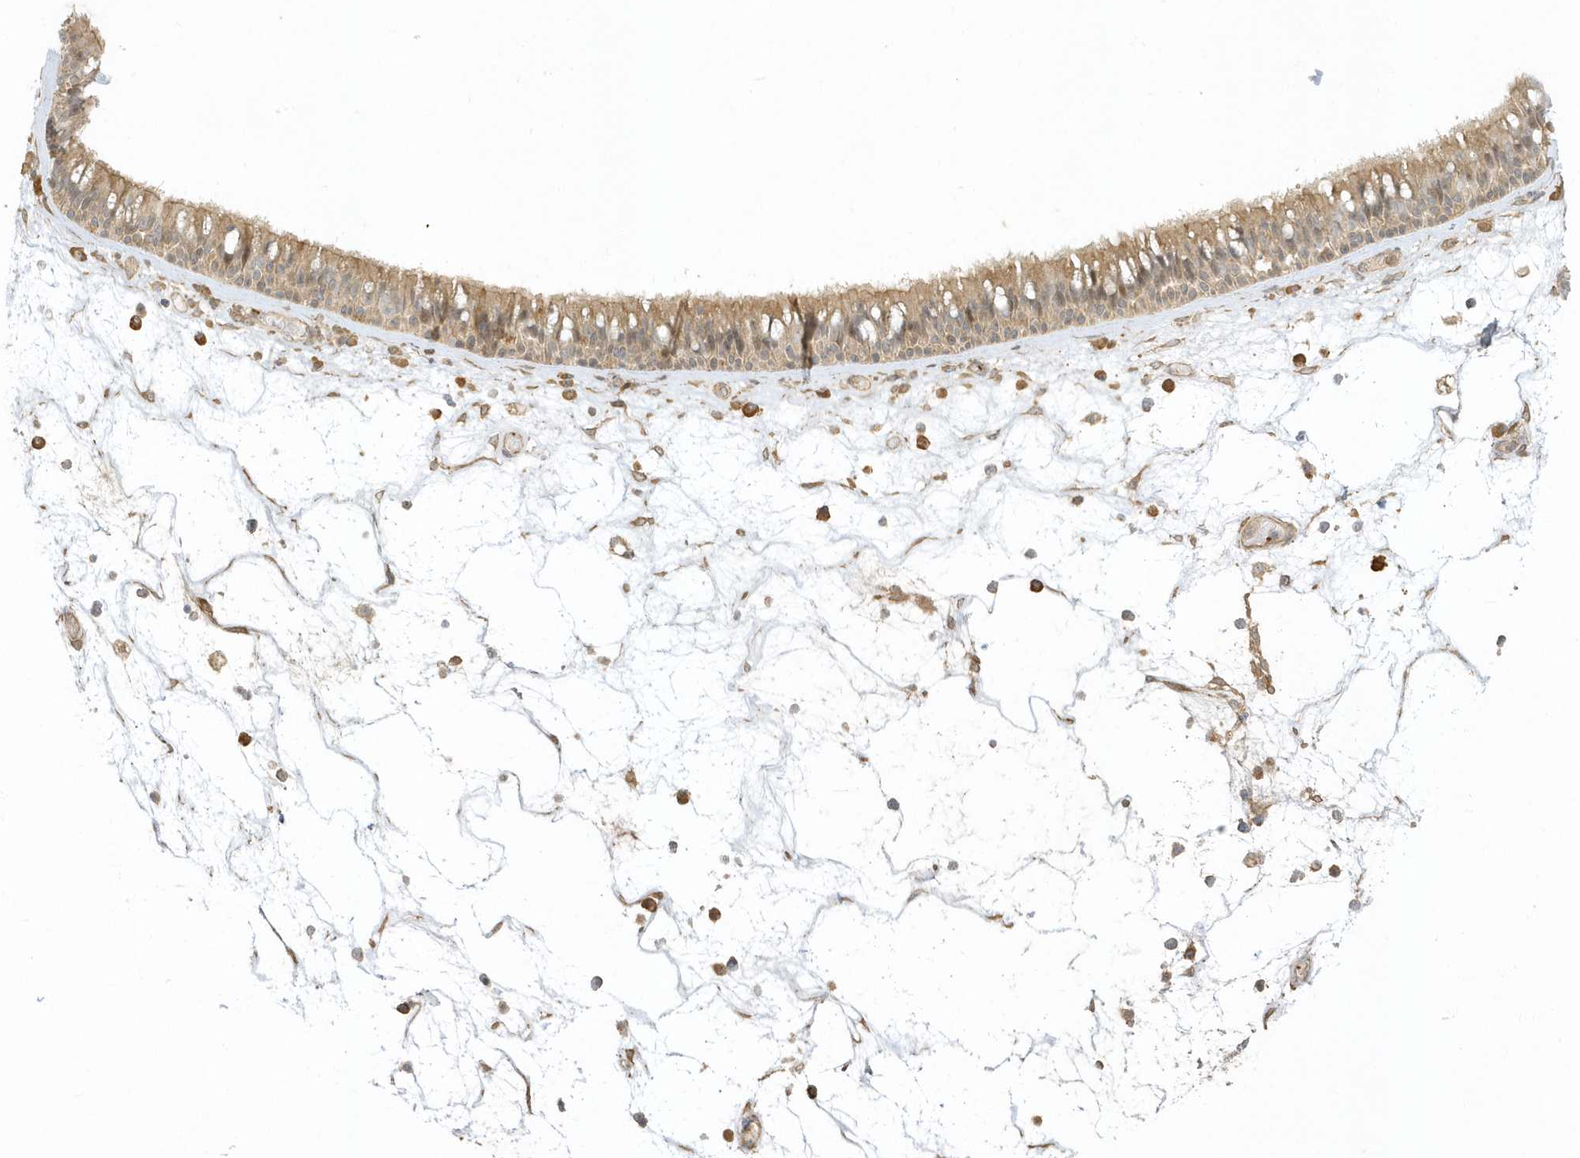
{"staining": {"intensity": "weak", "quantity": "25%-75%", "location": "cytoplasmic/membranous"}, "tissue": "nasopharynx", "cell_type": "Respiratory epithelial cells", "image_type": "normal", "snomed": [{"axis": "morphology", "description": "Normal tissue, NOS"}, {"axis": "morphology", "description": "Inflammation, NOS"}, {"axis": "morphology", "description": "Malignant melanoma, Metastatic site"}, {"axis": "topography", "description": "Nasopharynx"}], "caption": "Respiratory epithelial cells display low levels of weak cytoplasmic/membranous positivity in about 25%-75% of cells in normal human nasopharynx. Using DAB (brown) and hematoxylin (blue) stains, captured at high magnification using brightfield microscopy.", "gene": "ZBTB8A", "patient": {"sex": "male", "age": 70}}